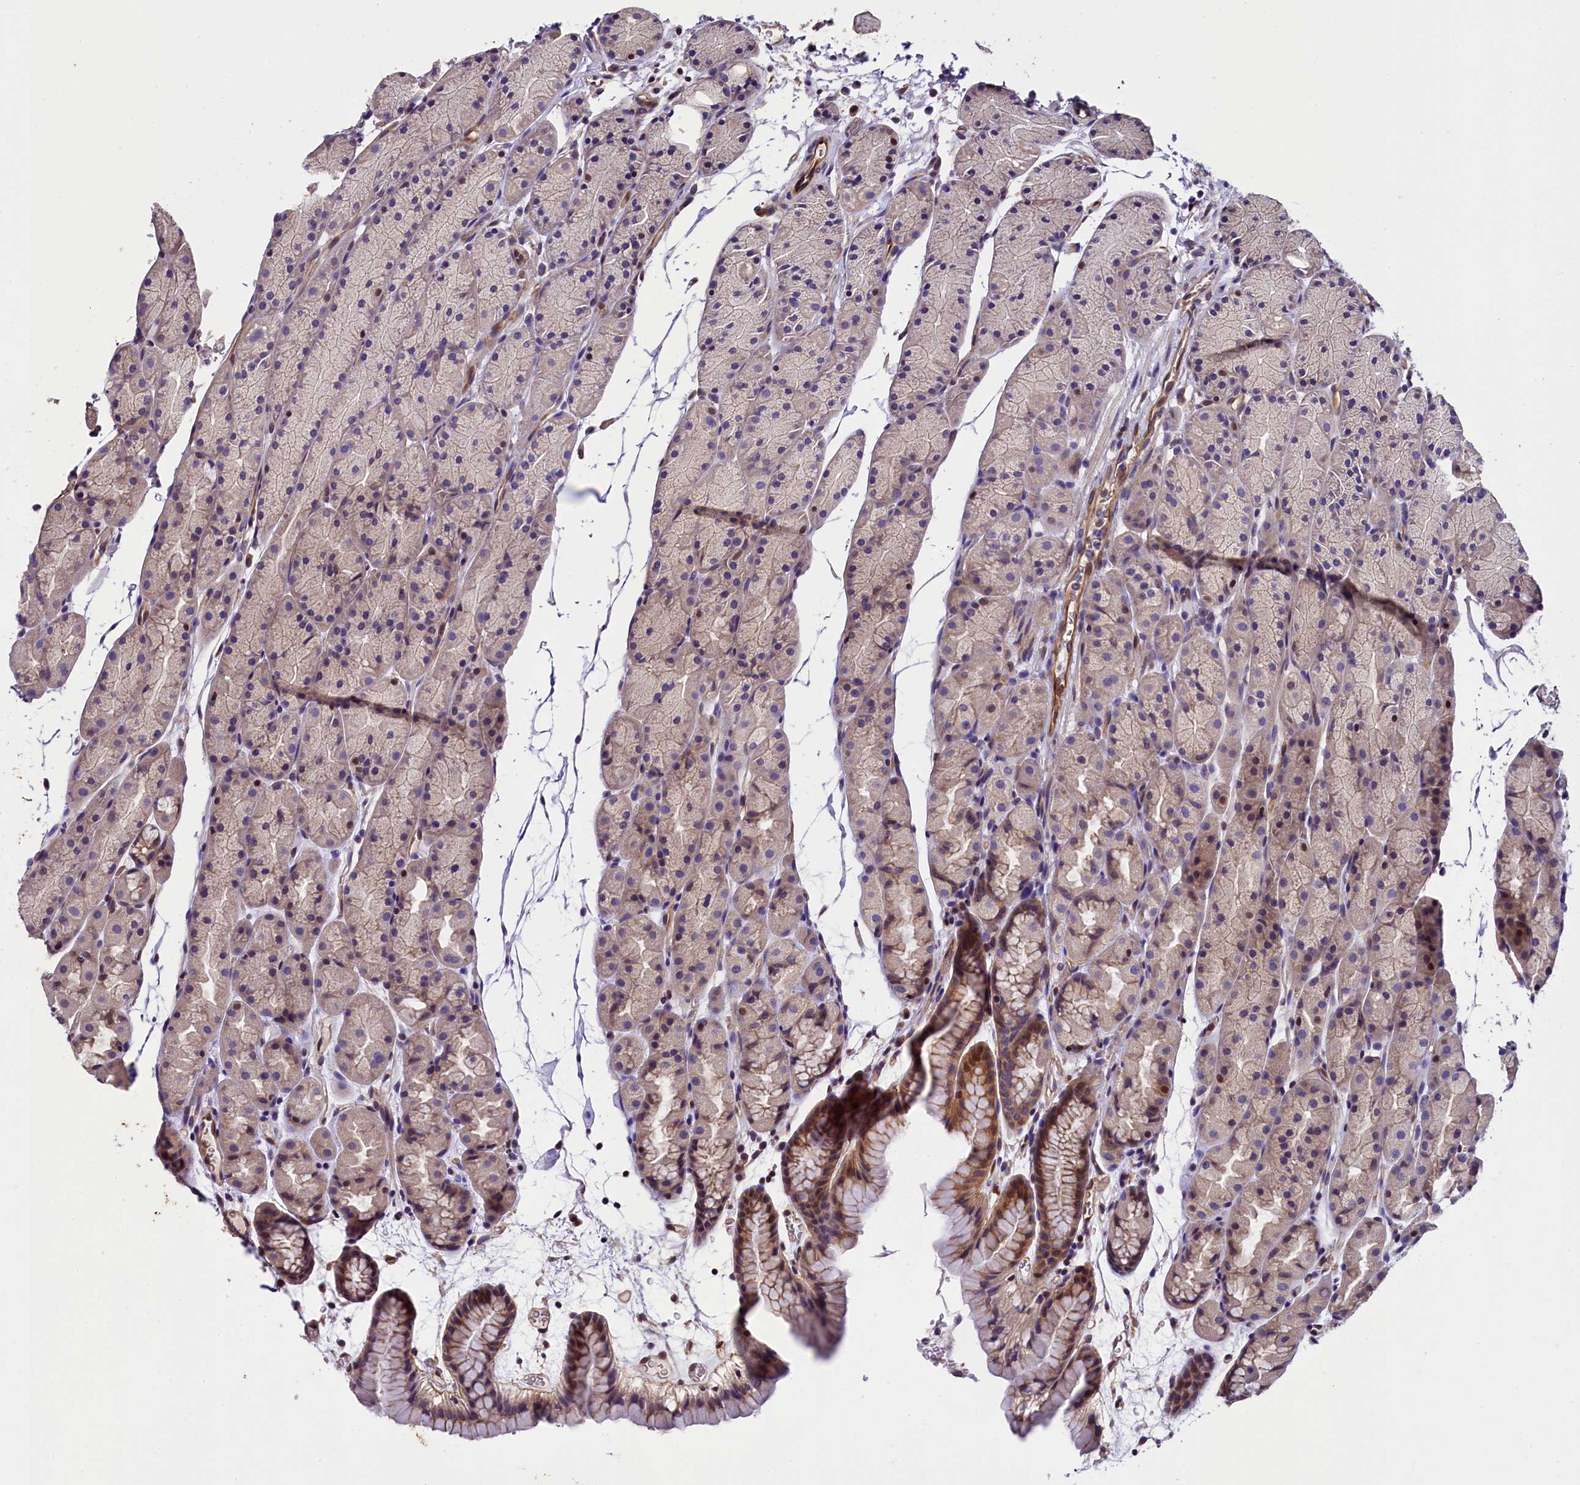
{"staining": {"intensity": "moderate", "quantity": "<25%", "location": "cytoplasmic/membranous,nuclear"}, "tissue": "stomach", "cell_type": "Glandular cells", "image_type": "normal", "snomed": [{"axis": "morphology", "description": "Normal tissue, NOS"}, {"axis": "topography", "description": "Stomach, upper"}, {"axis": "topography", "description": "Stomach"}], "caption": "Approximately <25% of glandular cells in normal stomach reveal moderate cytoplasmic/membranous,nuclear protein staining as visualized by brown immunohistochemical staining.", "gene": "SP4", "patient": {"sex": "male", "age": 47}}